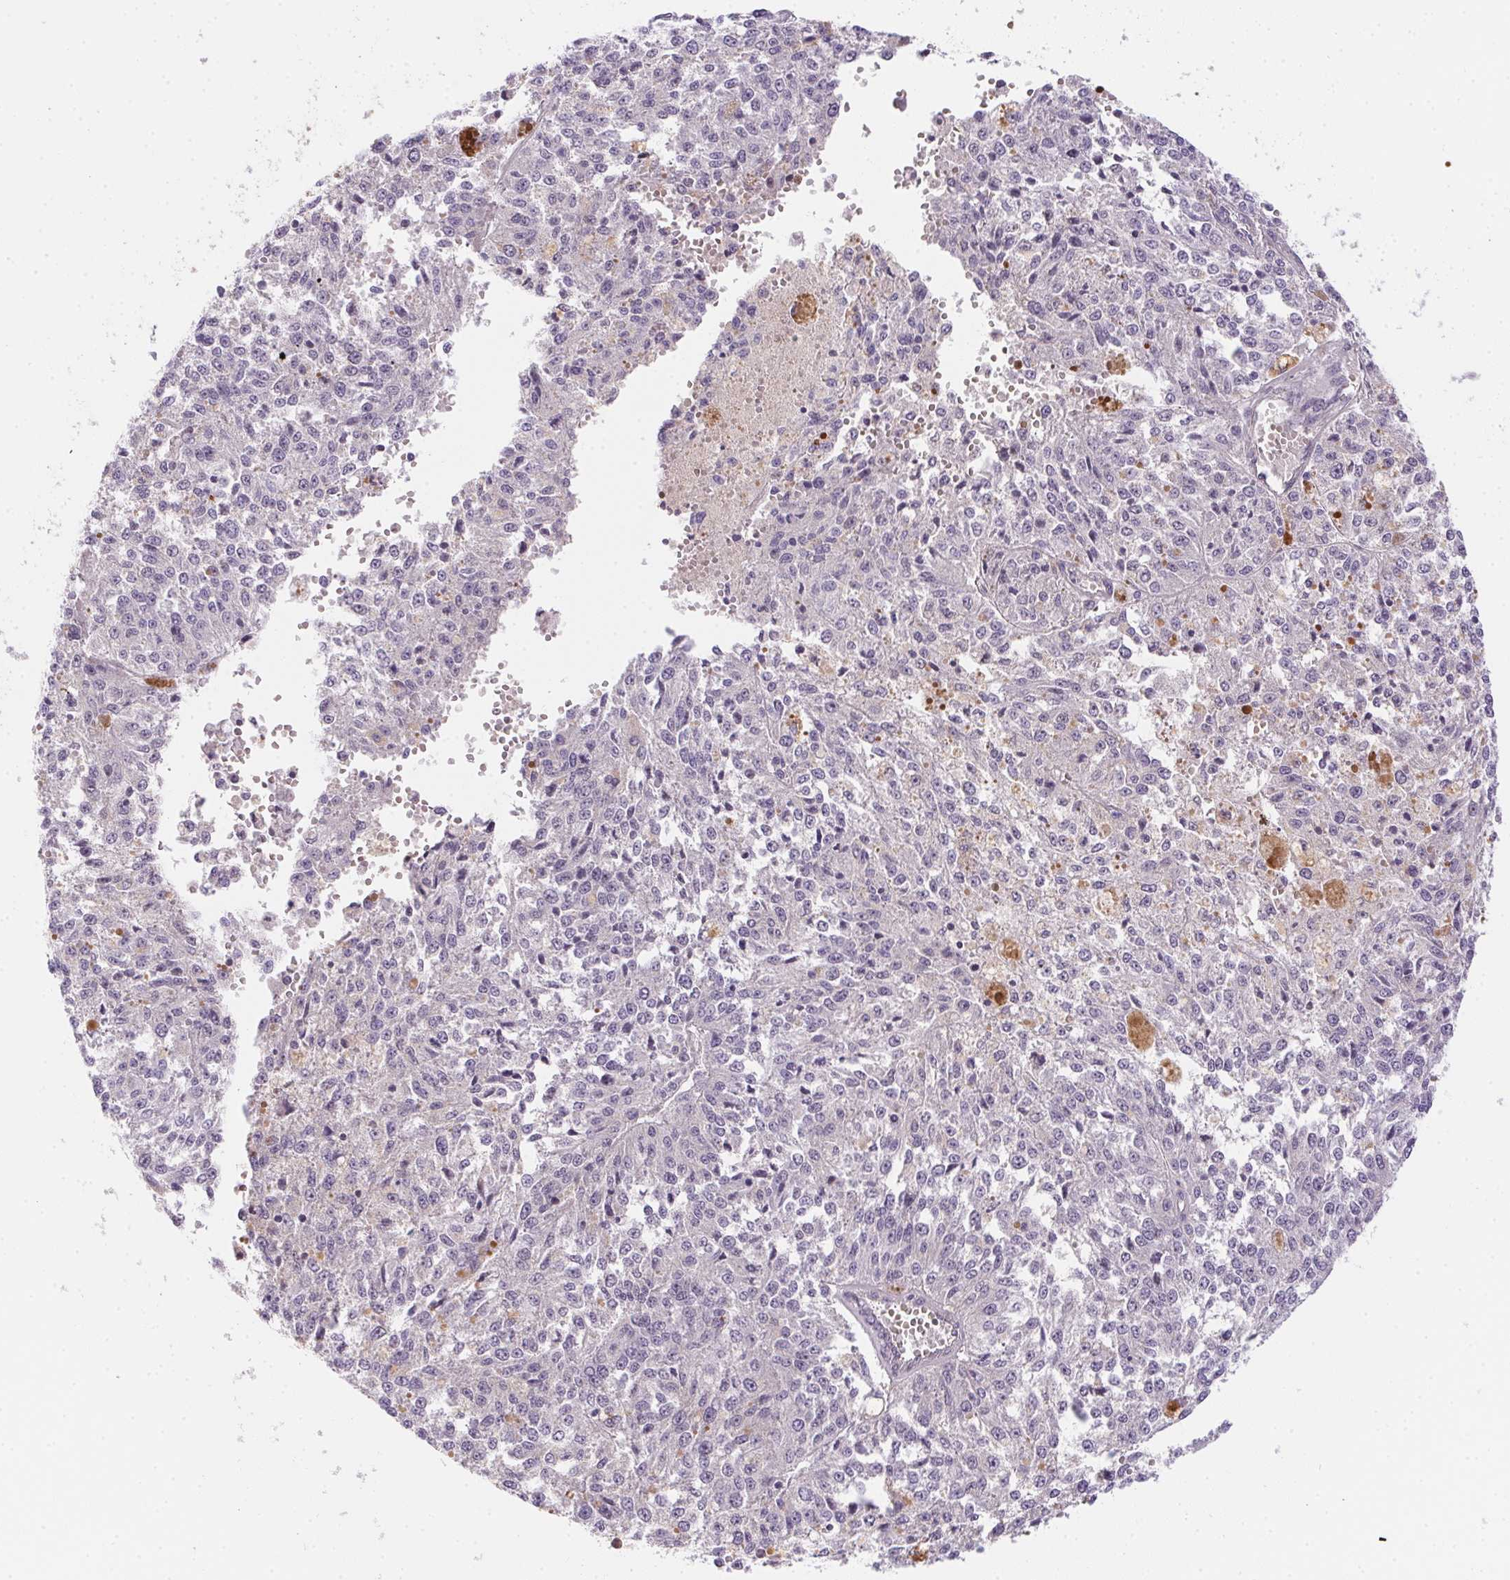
{"staining": {"intensity": "negative", "quantity": "none", "location": "none"}, "tissue": "melanoma", "cell_type": "Tumor cells", "image_type": "cancer", "snomed": [{"axis": "morphology", "description": "Malignant melanoma, Metastatic site"}, {"axis": "topography", "description": "Lymph node"}], "caption": "This is an immunohistochemistry image of melanoma. There is no positivity in tumor cells.", "gene": "PRKAA1", "patient": {"sex": "female", "age": 64}}